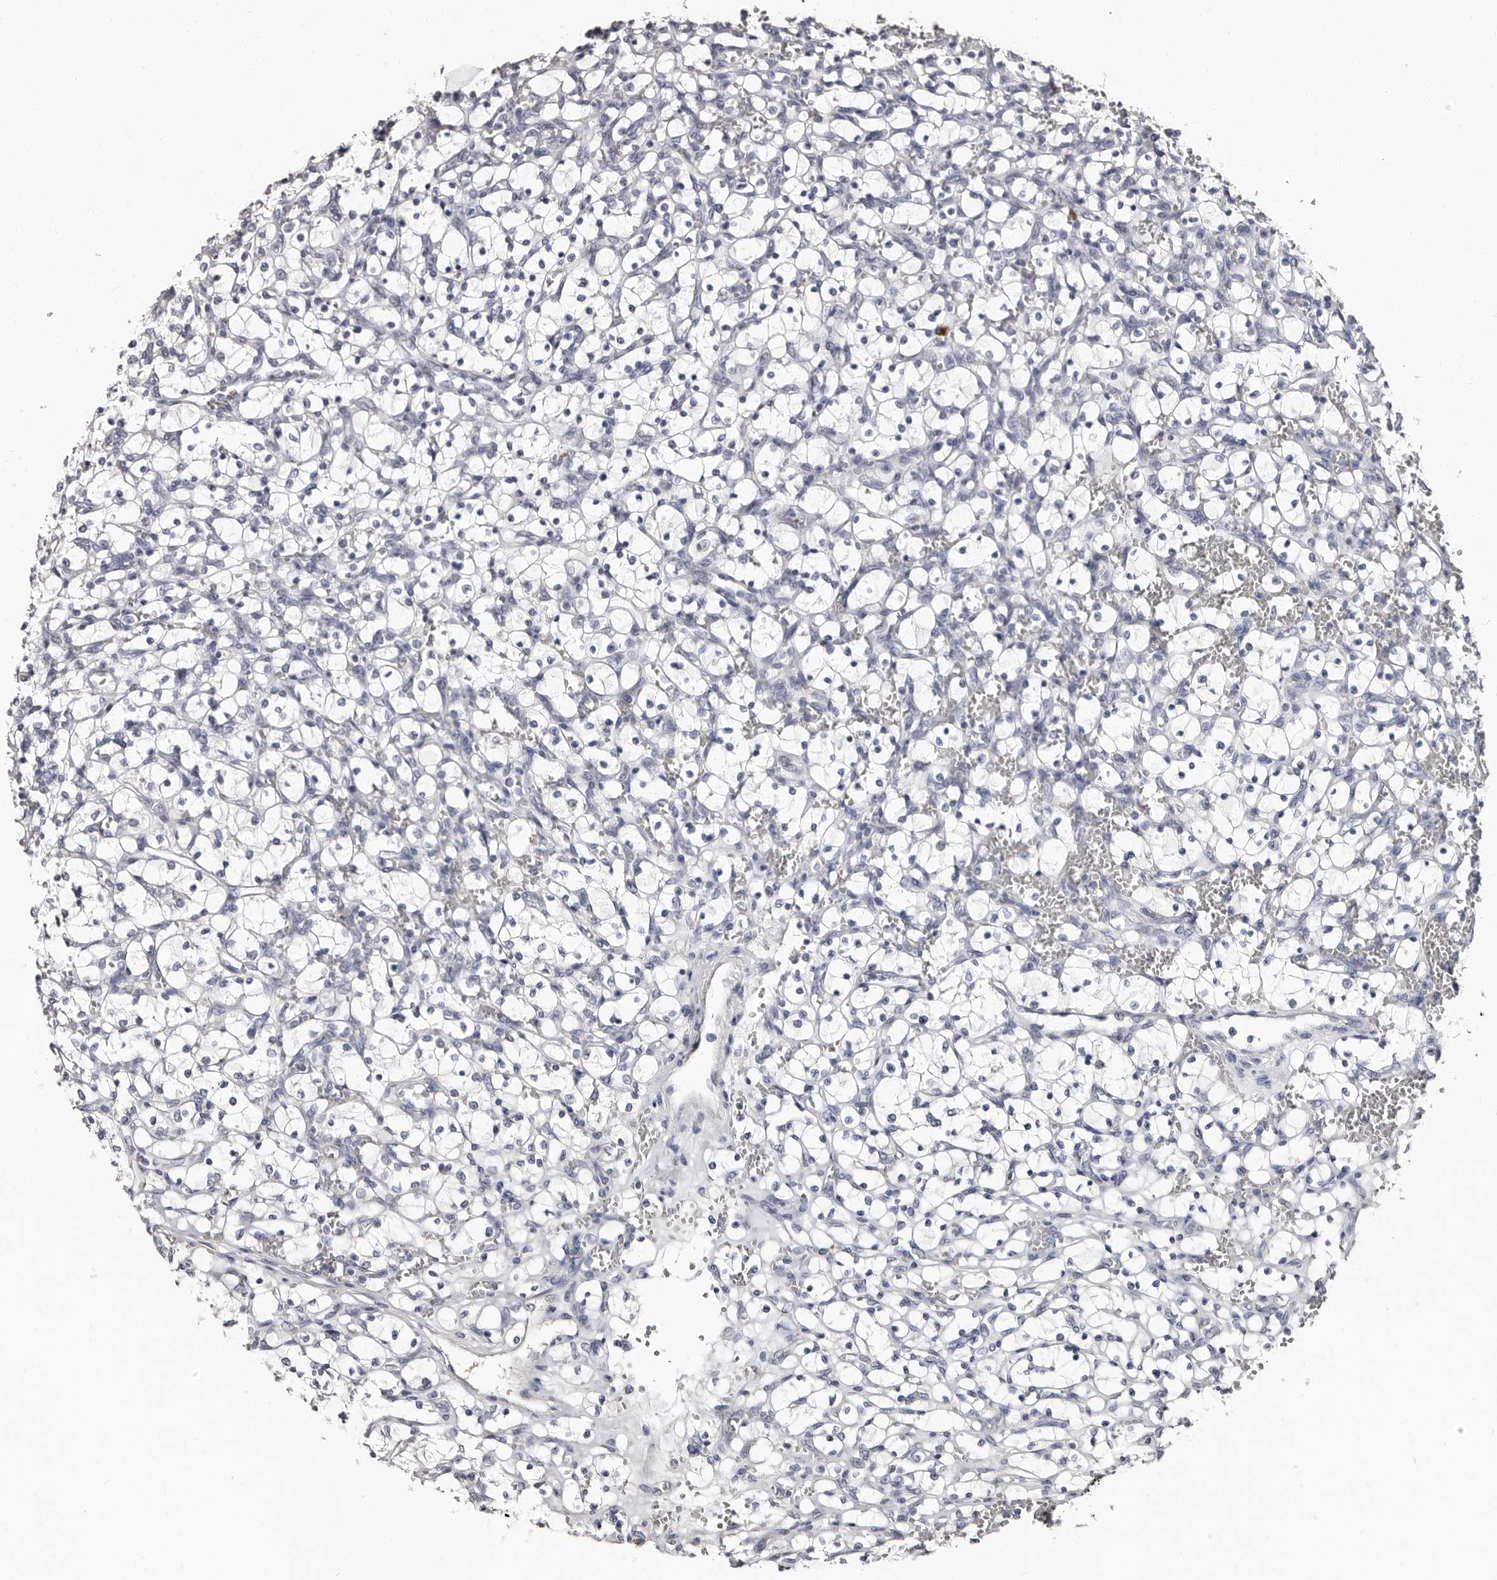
{"staining": {"intensity": "negative", "quantity": "none", "location": "none"}, "tissue": "renal cancer", "cell_type": "Tumor cells", "image_type": "cancer", "snomed": [{"axis": "morphology", "description": "Adenocarcinoma, NOS"}, {"axis": "topography", "description": "Kidney"}], "caption": "A high-resolution image shows IHC staining of renal cancer, which displays no significant expression in tumor cells.", "gene": "TBC1D22B", "patient": {"sex": "female", "age": 69}}